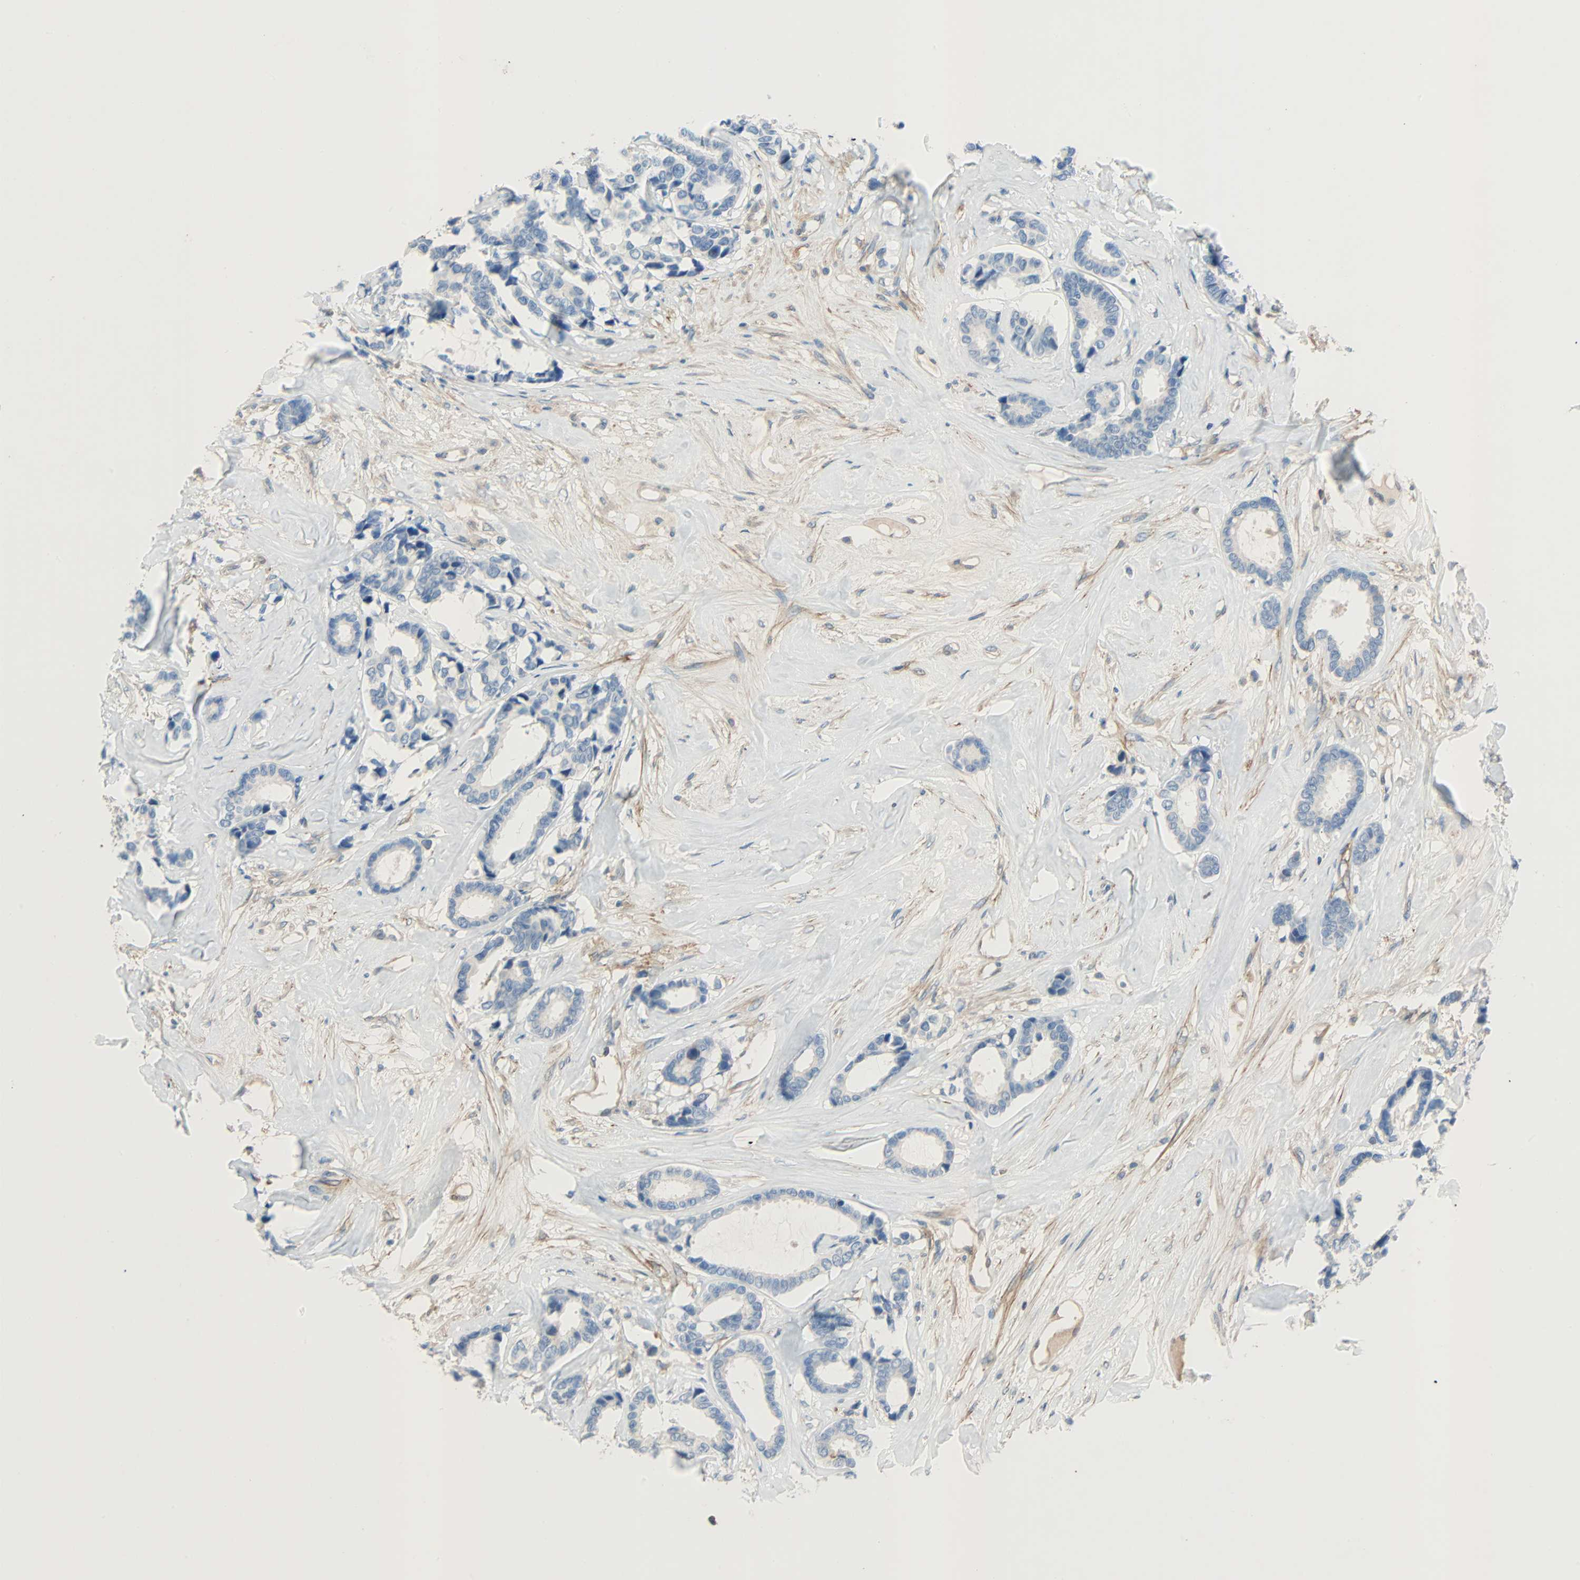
{"staining": {"intensity": "weak", "quantity": "<25%", "location": "cytoplasmic/membranous"}, "tissue": "breast cancer", "cell_type": "Tumor cells", "image_type": "cancer", "snomed": [{"axis": "morphology", "description": "Duct carcinoma"}, {"axis": "topography", "description": "Breast"}], "caption": "This micrograph is of breast cancer (intraductal carcinoma) stained with IHC to label a protein in brown with the nuclei are counter-stained blue. There is no positivity in tumor cells.", "gene": "TNFRSF12A", "patient": {"sex": "female", "age": 87}}